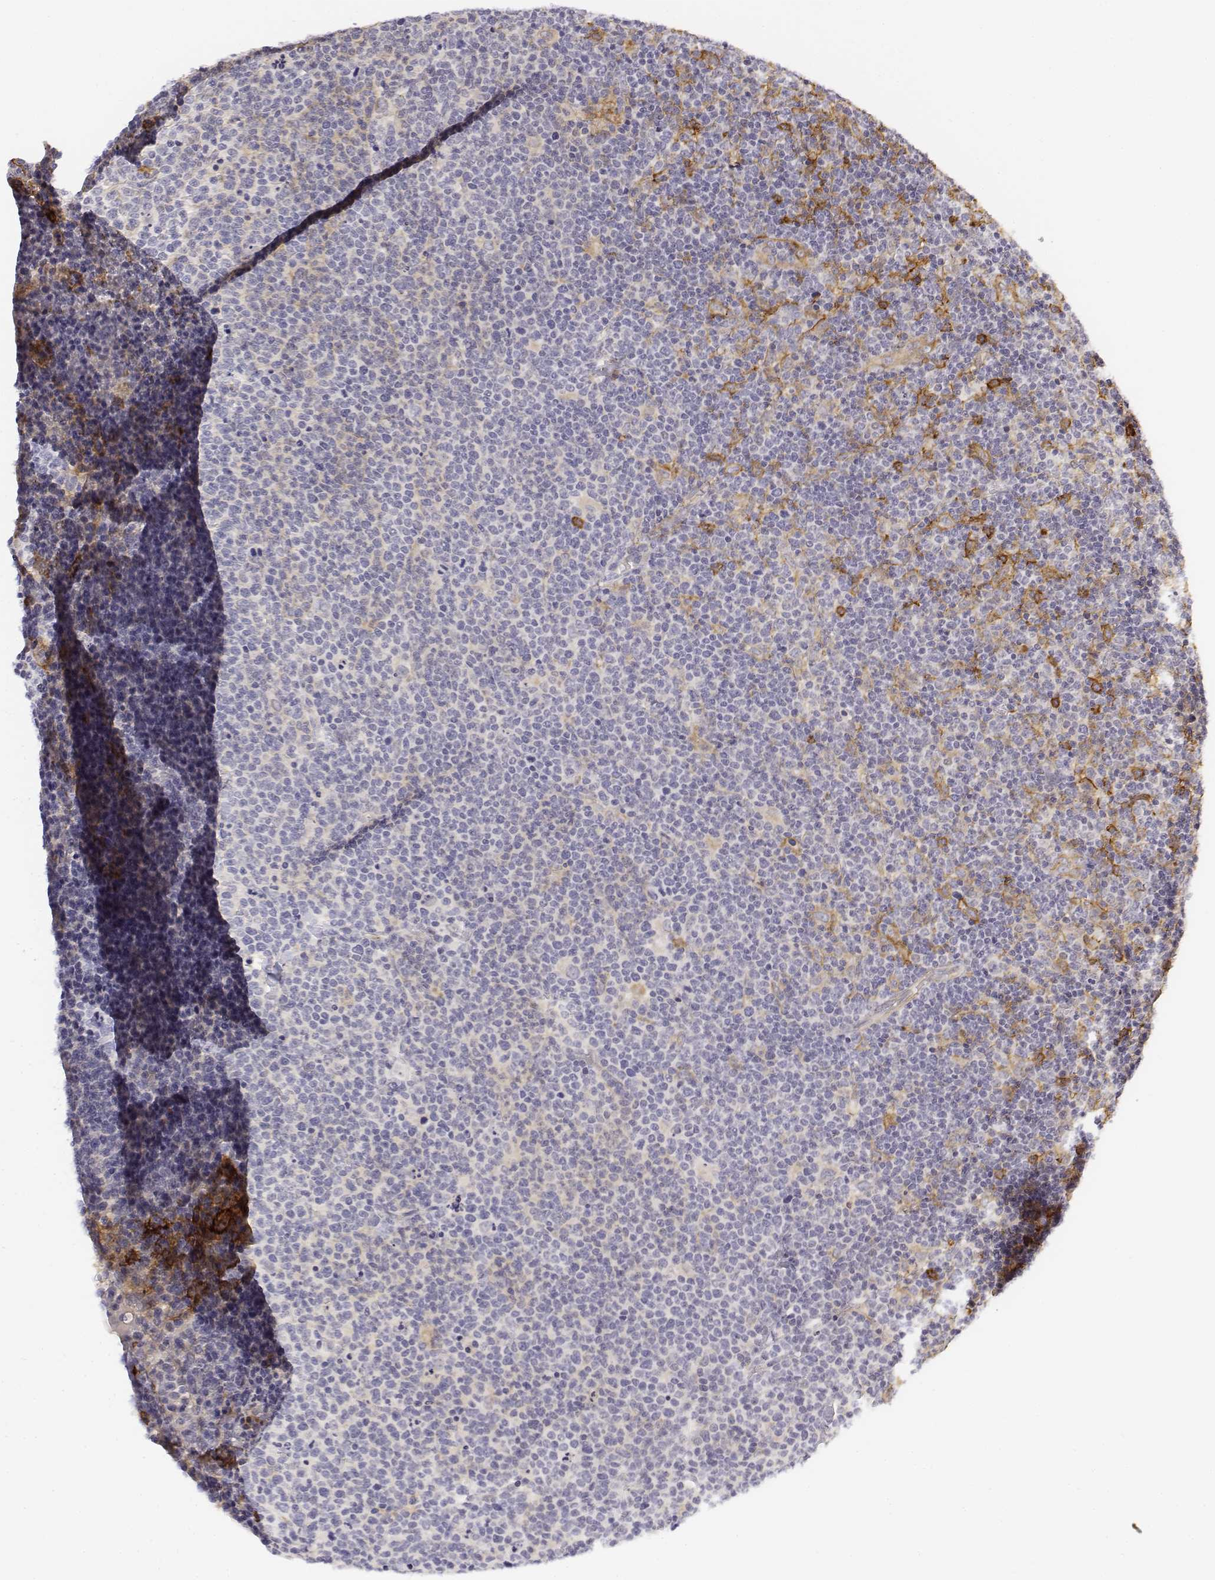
{"staining": {"intensity": "negative", "quantity": "none", "location": "none"}, "tissue": "lymphoma", "cell_type": "Tumor cells", "image_type": "cancer", "snomed": [{"axis": "morphology", "description": "Malignant lymphoma, non-Hodgkin's type, High grade"}, {"axis": "topography", "description": "Lymph node"}], "caption": "This is an immunohistochemistry (IHC) image of human lymphoma. There is no staining in tumor cells.", "gene": "CD14", "patient": {"sex": "male", "age": 61}}